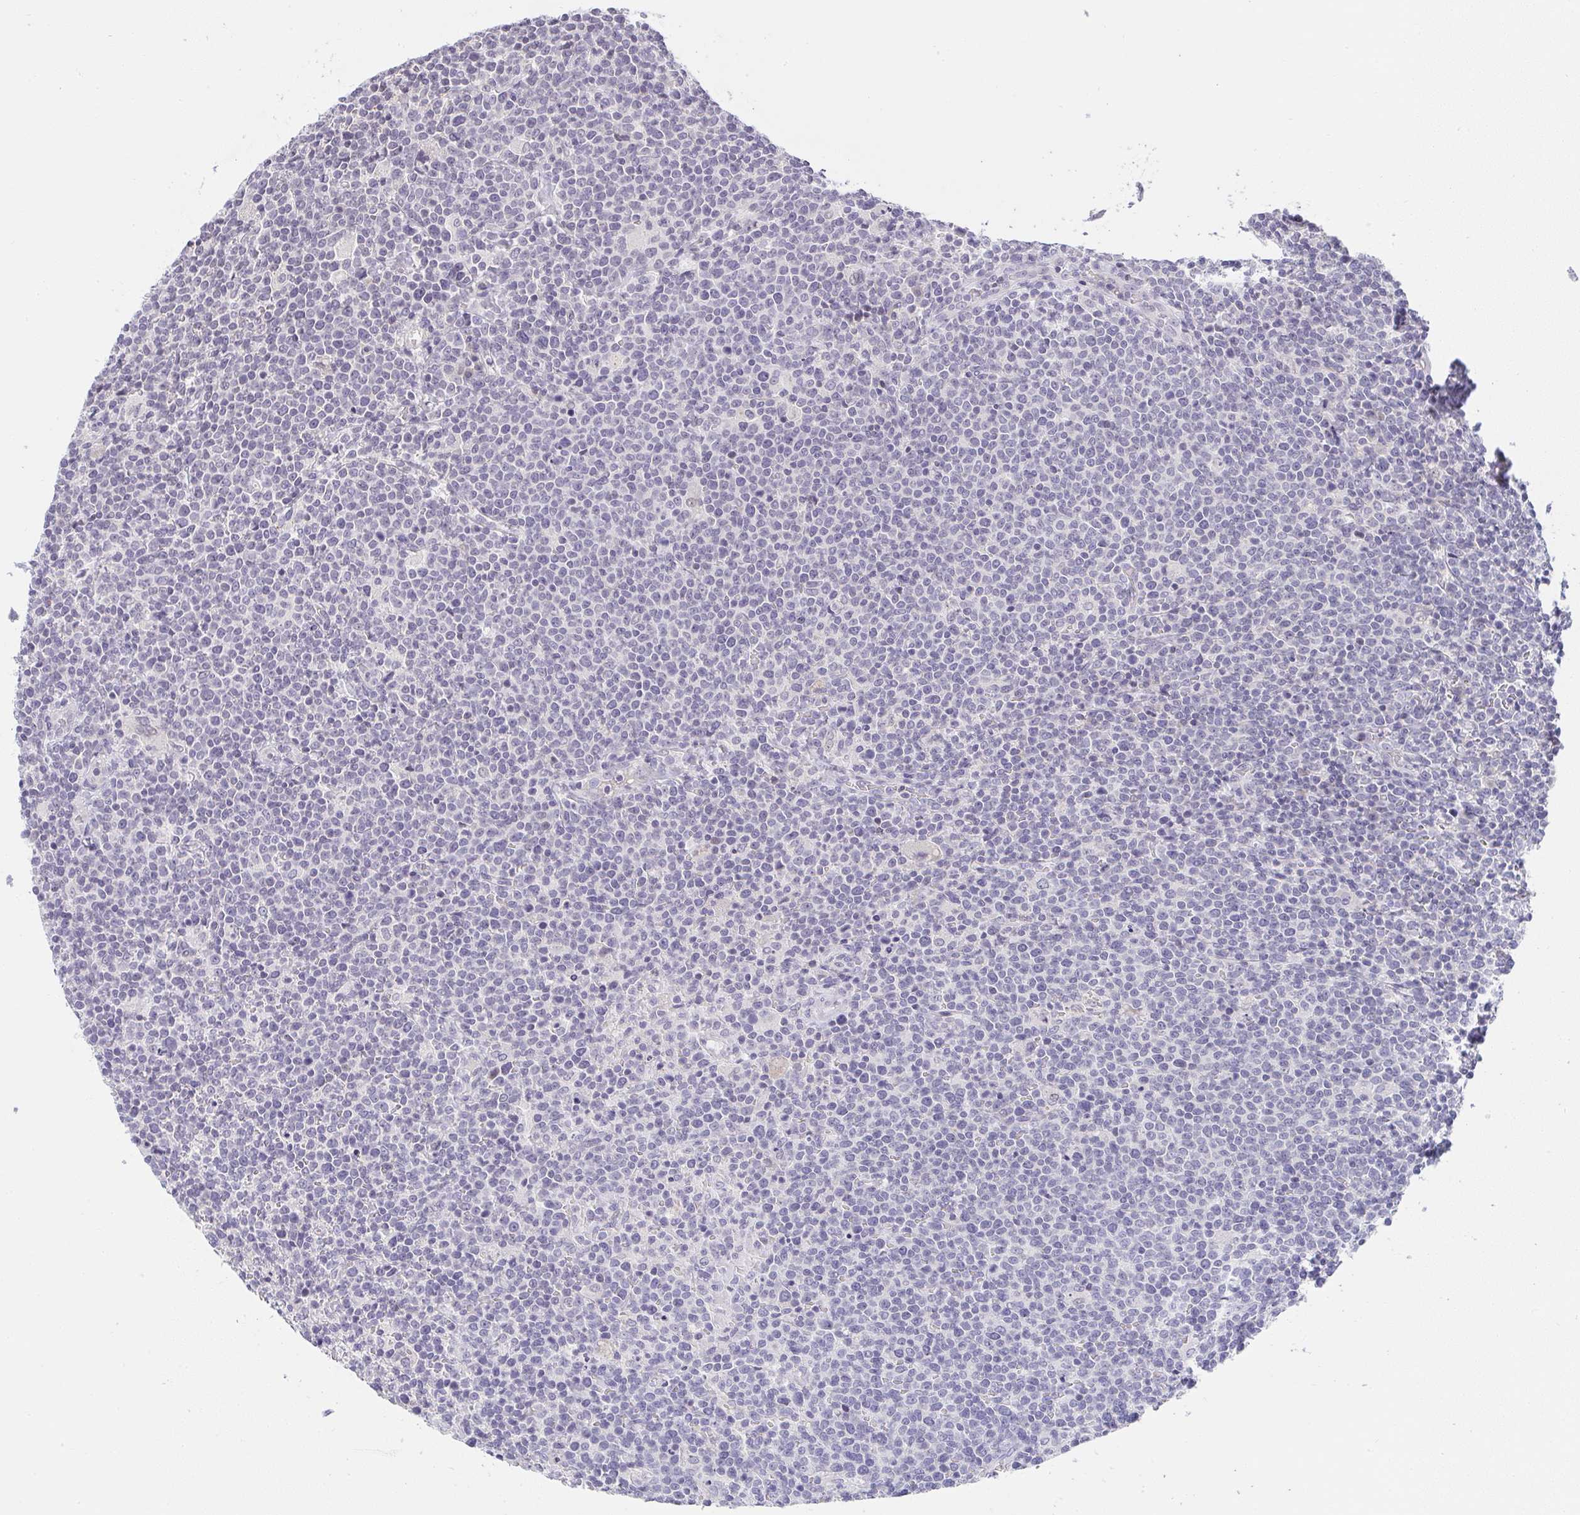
{"staining": {"intensity": "negative", "quantity": "none", "location": "none"}, "tissue": "lymphoma", "cell_type": "Tumor cells", "image_type": "cancer", "snomed": [{"axis": "morphology", "description": "Malignant lymphoma, non-Hodgkin's type, High grade"}, {"axis": "topography", "description": "Lymph node"}], "caption": "This is a histopathology image of immunohistochemistry staining of high-grade malignant lymphoma, non-Hodgkin's type, which shows no staining in tumor cells.", "gene": "CACNA1S", "patient": {"sex": "male", "age": 61}}